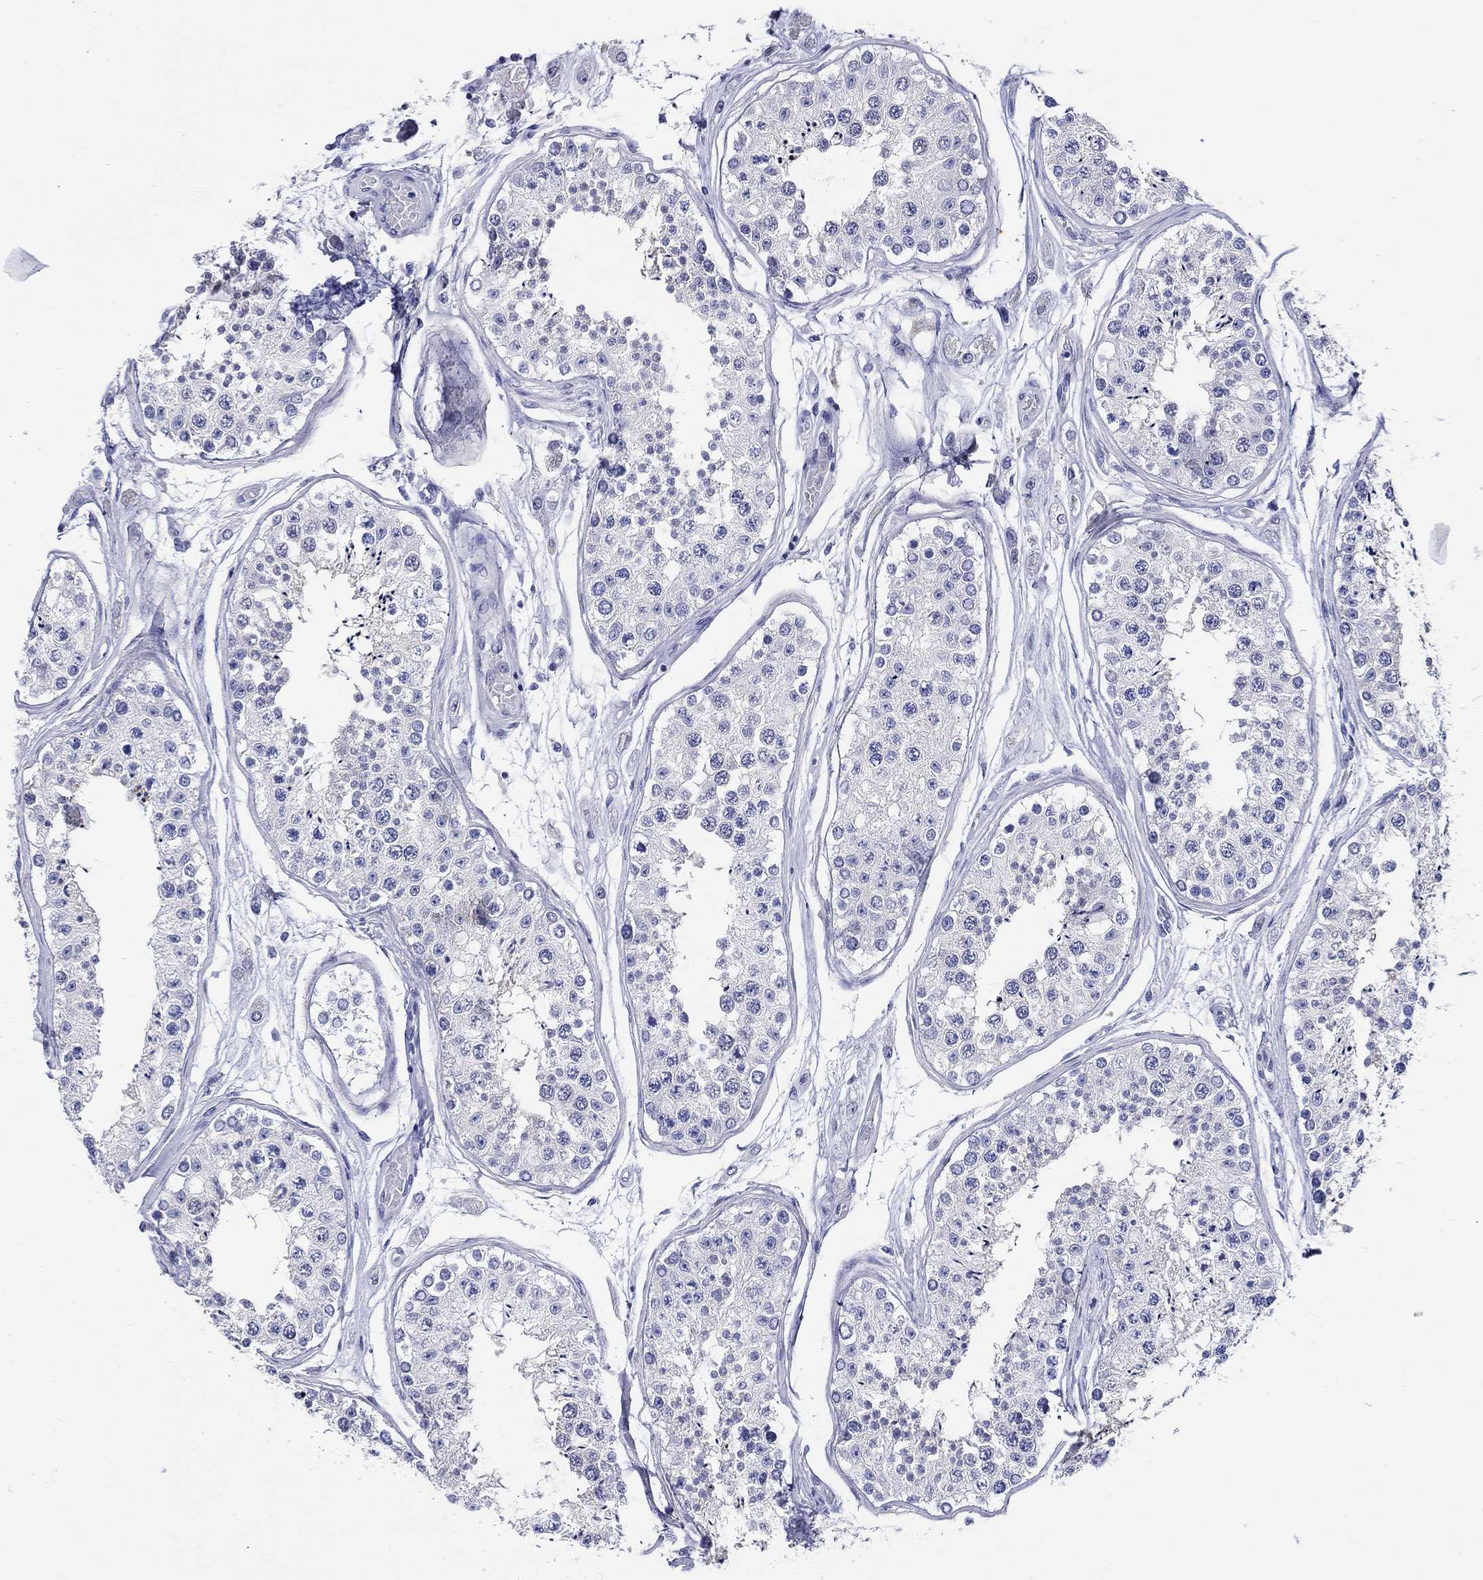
{"staining": {"intensity": "weak", "quantity": "<25%", "location": "cytoplasmic/membranous"}, "tissue": "testis", "cell_type": "Cells in seminiferous ducts", "image_type": "normal", "snomed": [{"axis": "morphology", "description": "Normal tissue, NOS"}, {"axis": "topography", "description": "Testis"}], "caption": "A histopathology image of testis stained for a protein reveals no brown staining in cells in seminiferous ducts. (DAB IHC, high magnification).", "gene": "CRYGS", "patient": {"sex": "male", "age": 25}}